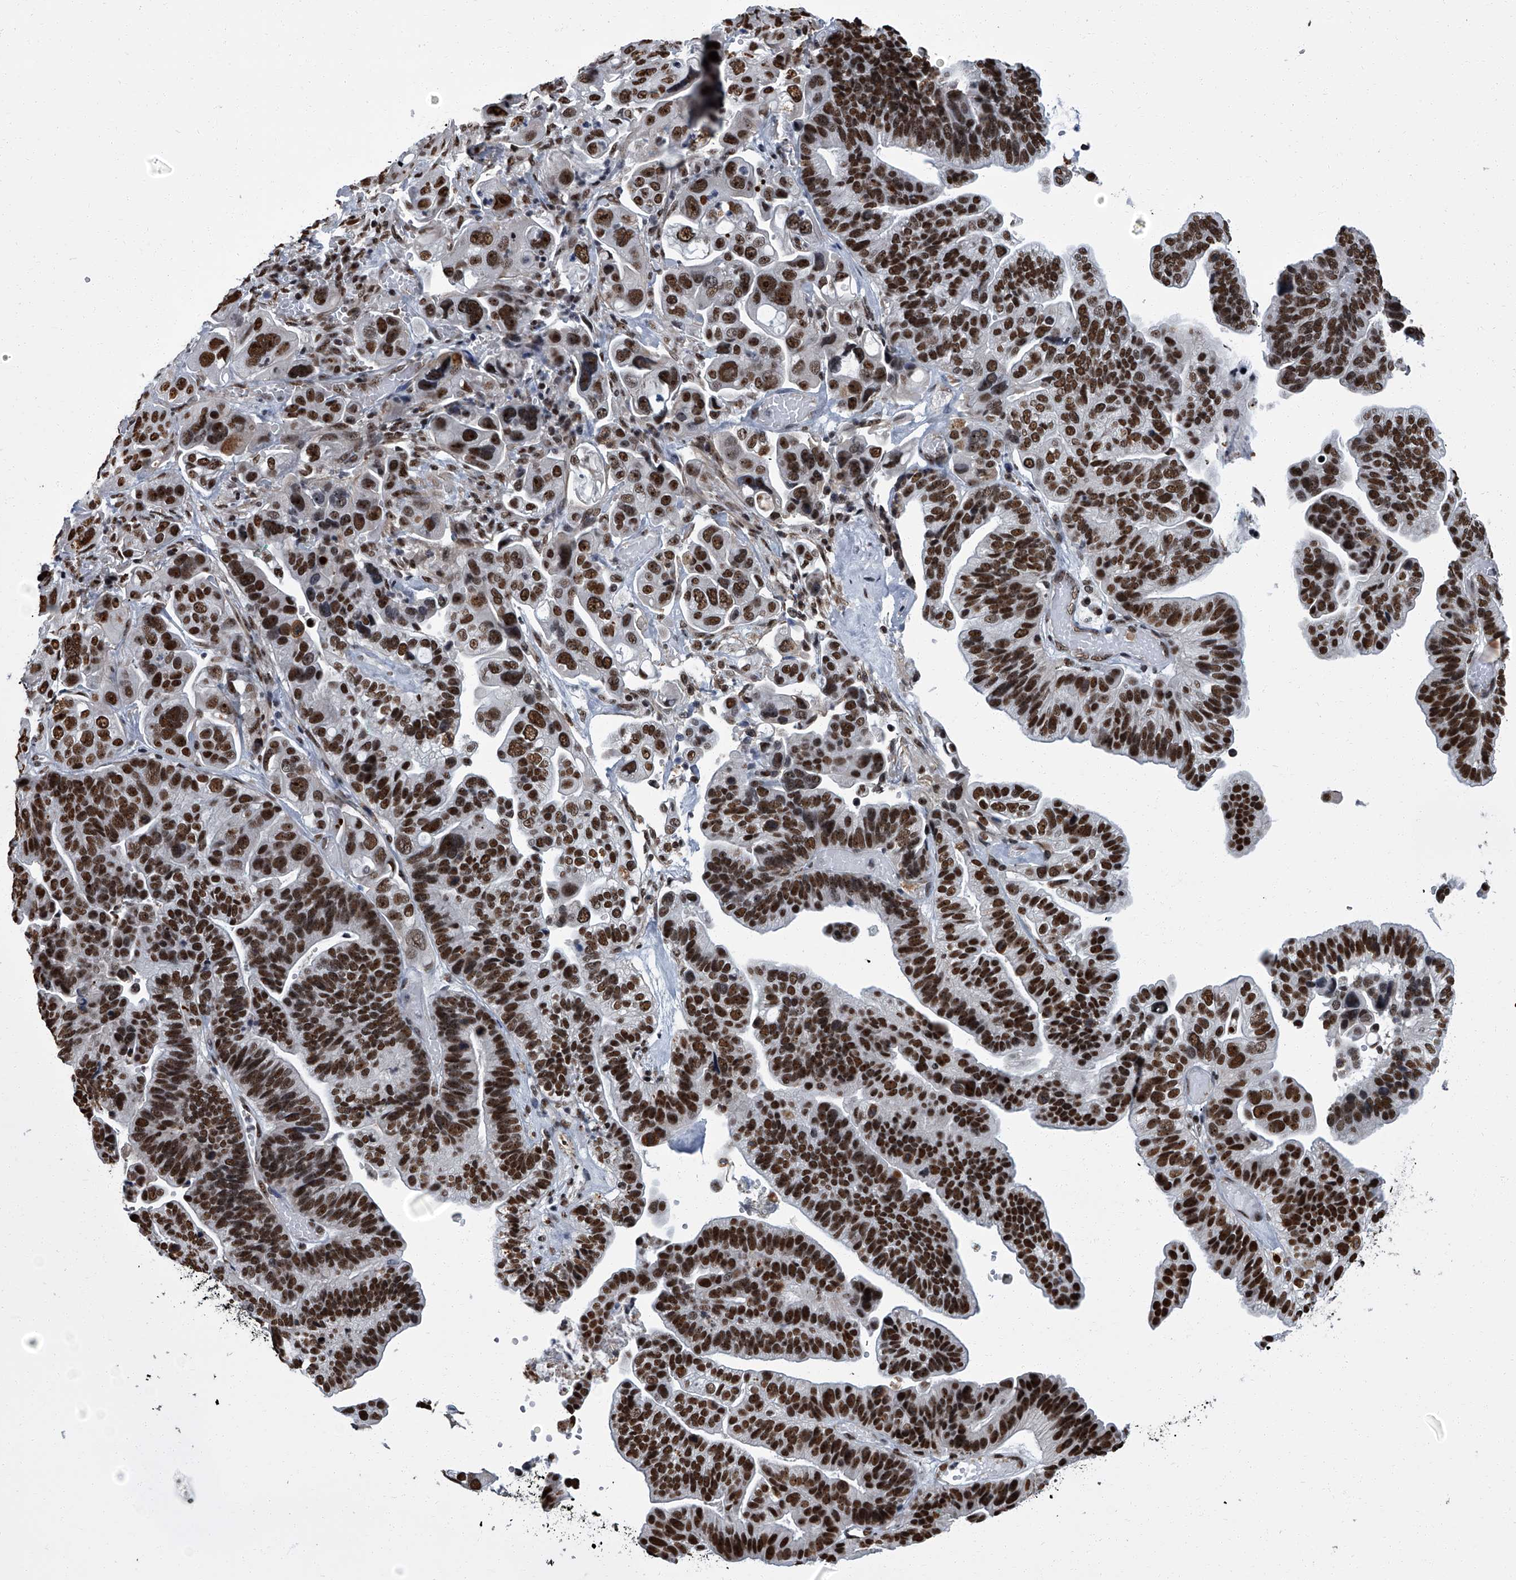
{"staining": {"intensity": "strong", "quantity": ">75%", "location": "nuclear"}, "tissue": "ovarian cancer", "cell_type": "Tumor cells", "image_type": "cancer", "snomed": [{"axis": "morphology", "description": "Cystadenocarcinoma, serous, NOS"}, {"axis": "topography", "description": "Ovary"}], "caption": "An IHC micrograph of neoplastic tissue is shown. Protein staining in brown labels strong nuclear positivity in ovarian cancer (serous cystadenocarcinoma) within tumor cells.", "gene": "ZNF518B", "patient": {"sex": "female", "age": 56}}